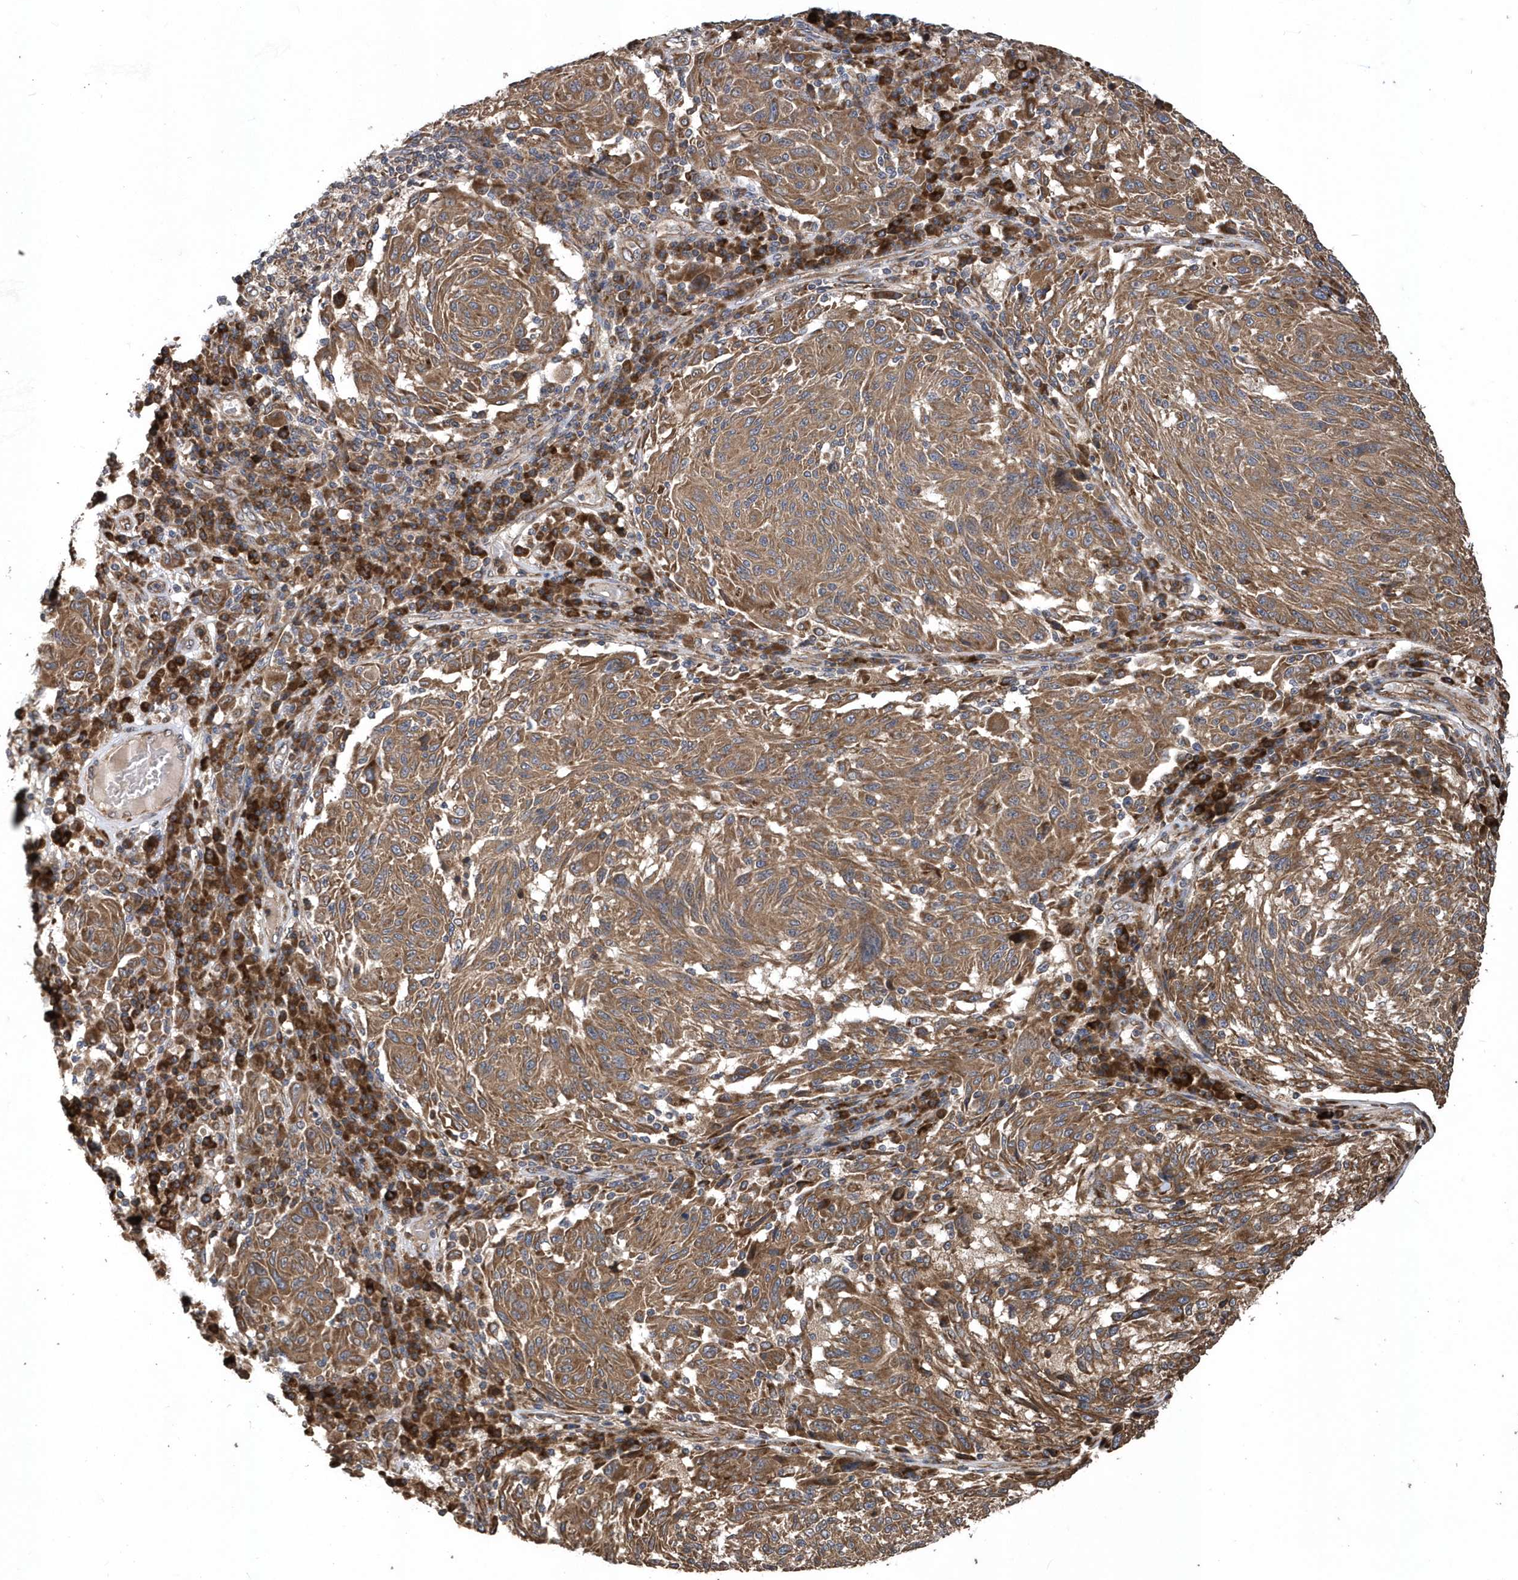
{"staining": {"intensity": "moderate", "quantity": ">75%", "location": "cytoplasmic/membranous"}, "tissue": "melanoma", "cell_type": "Tumor cells", "image_type": "cancer", "snomed": [{"axis": "morphology", "description": "Malignant melanoma, NOS"}, {"axis": "topography", "description": "Skin"}], "caption": "Immunohistochemistry histopathology image of human malignant melanoma stained for a protein (brown), which displays medium levels of moderate cytoplasmic/membranous expression in approximately >75% of tumor cells.", "gene": "WASHC5", "patient": {"sex": "male", "age": 53}}